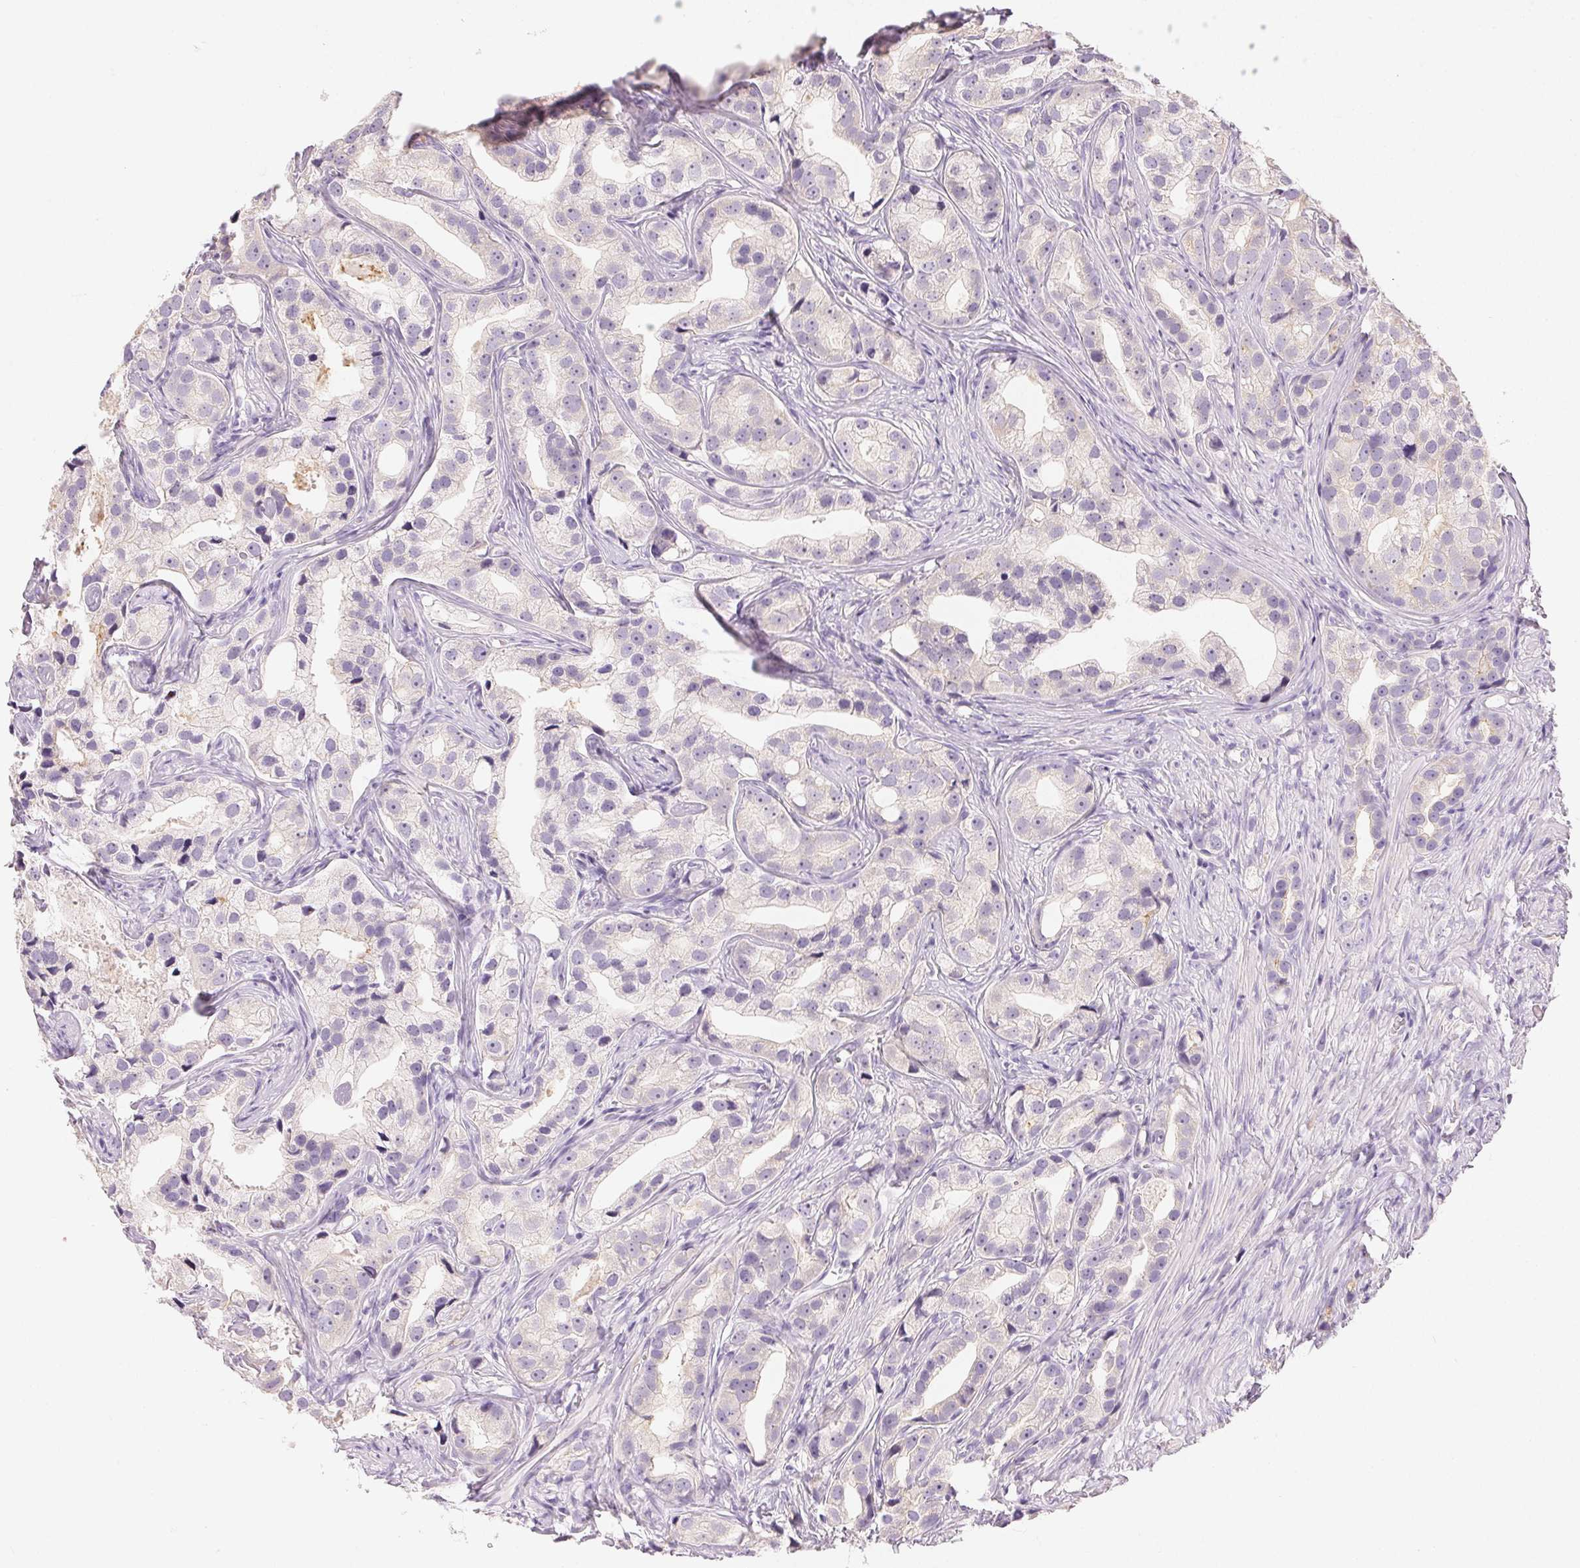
{"staining": {"intensity": "negative", "quantity": "none", "location": "none"}, "tissue": "prostate cancer", "cell_type": "Tumor cells", "image_type": "cancer", "snomed": [{"axis": "morphology", "description": "Adenocarcinoma, High grade"}, {"axis": "topography", "description": "Prostate"}], "caption": "Tumor cells are negative for protein expression in human high-grade adenocarcinoma (prostate).", "gene": "SFTPD", "patient": {"sex": "male", "age": 75}}